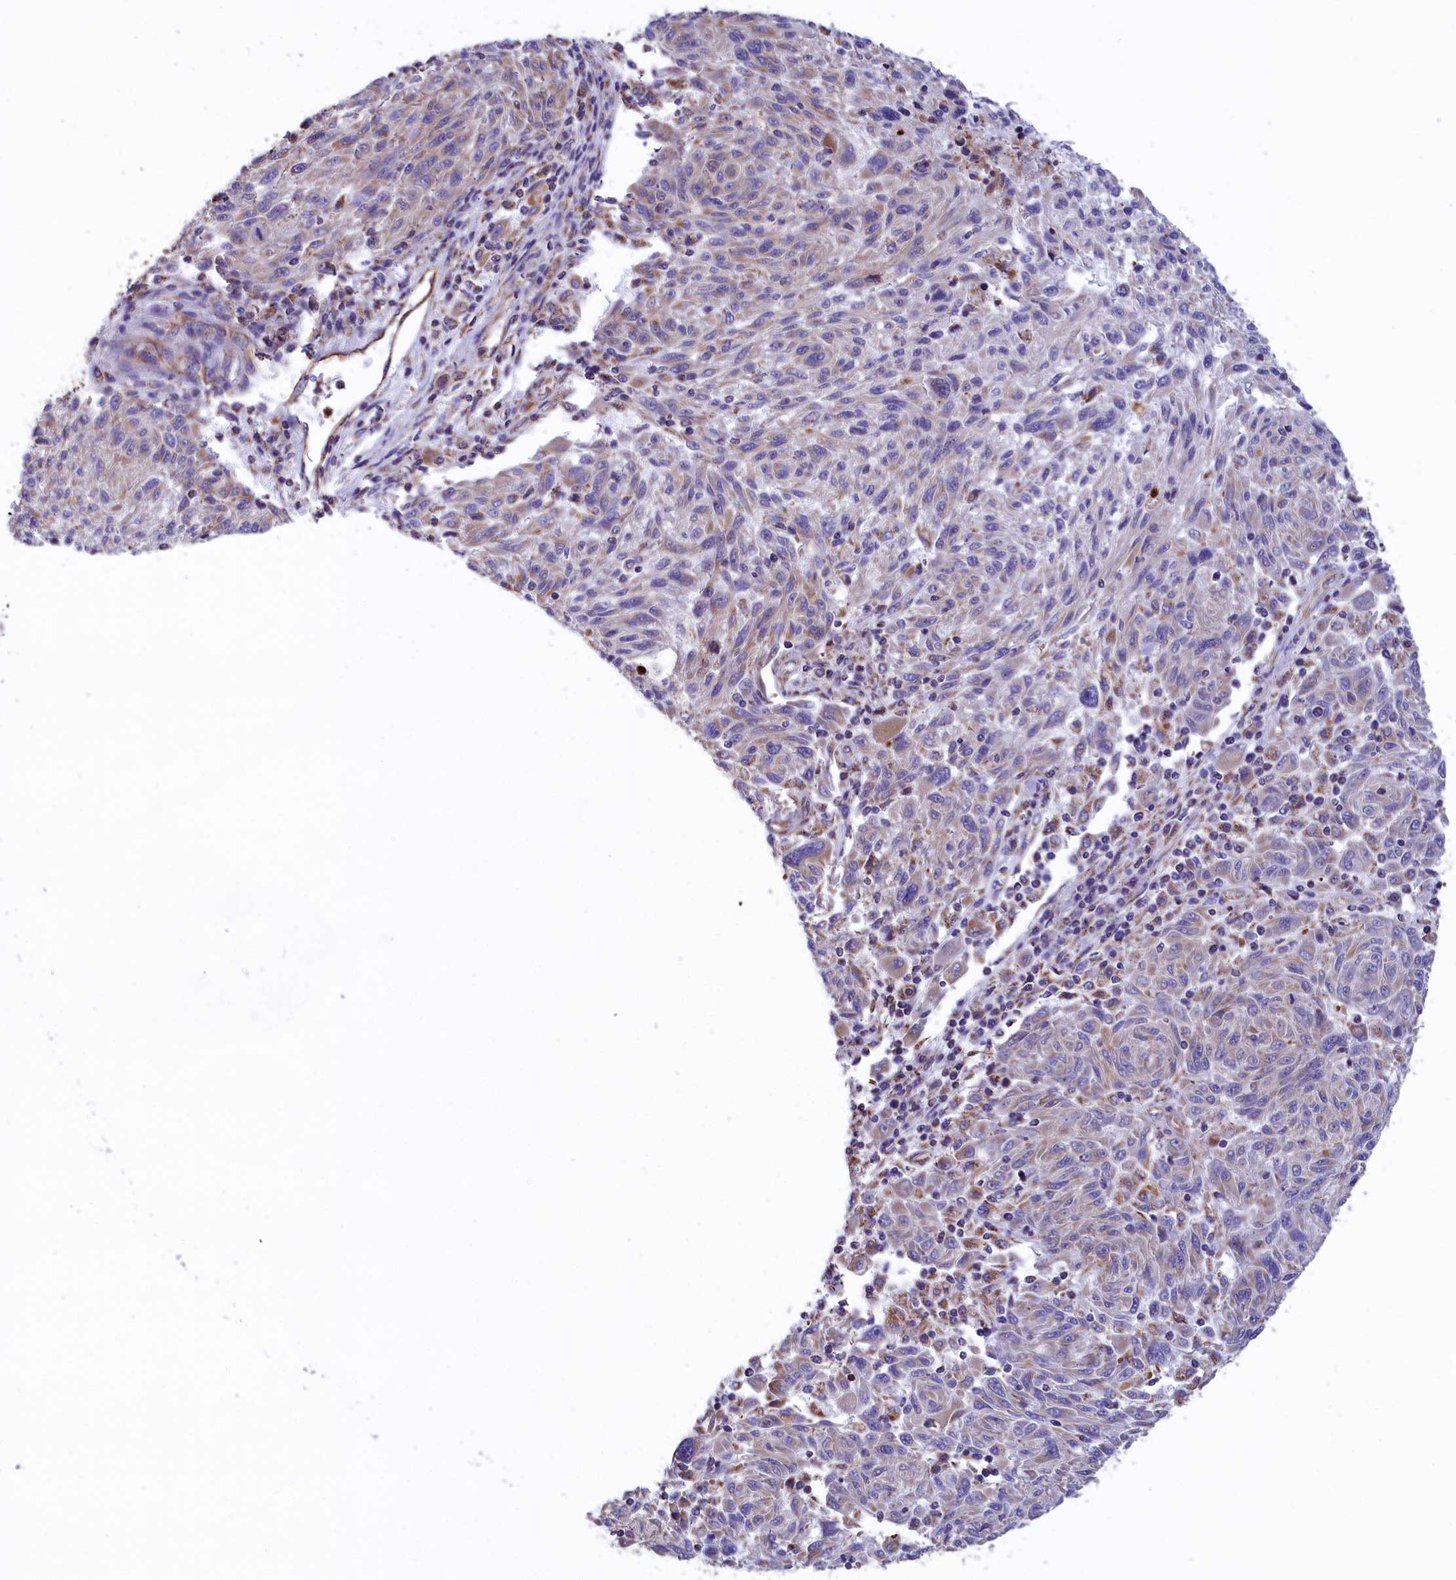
{"staining": {"intensity": "weak", "quantity": "<25%", "location": "cytoplasmic/membranous"}, "tissue": "melanoma", "cell_type": "Tumor cells", "image_type": "cancer", "snomed": [{"axis": "morphology", "description": "Malignant melanoma, NOS"}, {"axis": "topography", "description": "Skin"}], "caption": "Immunohistochemical staining of malignant melanoma exhibits no significant staining in tumor cells. (DAB immunohistochemistry (IHC) visualized using brightfield microscopy, high magnification).", "gene": "GATB", "patient": {"sex": "male", "age": 53}}